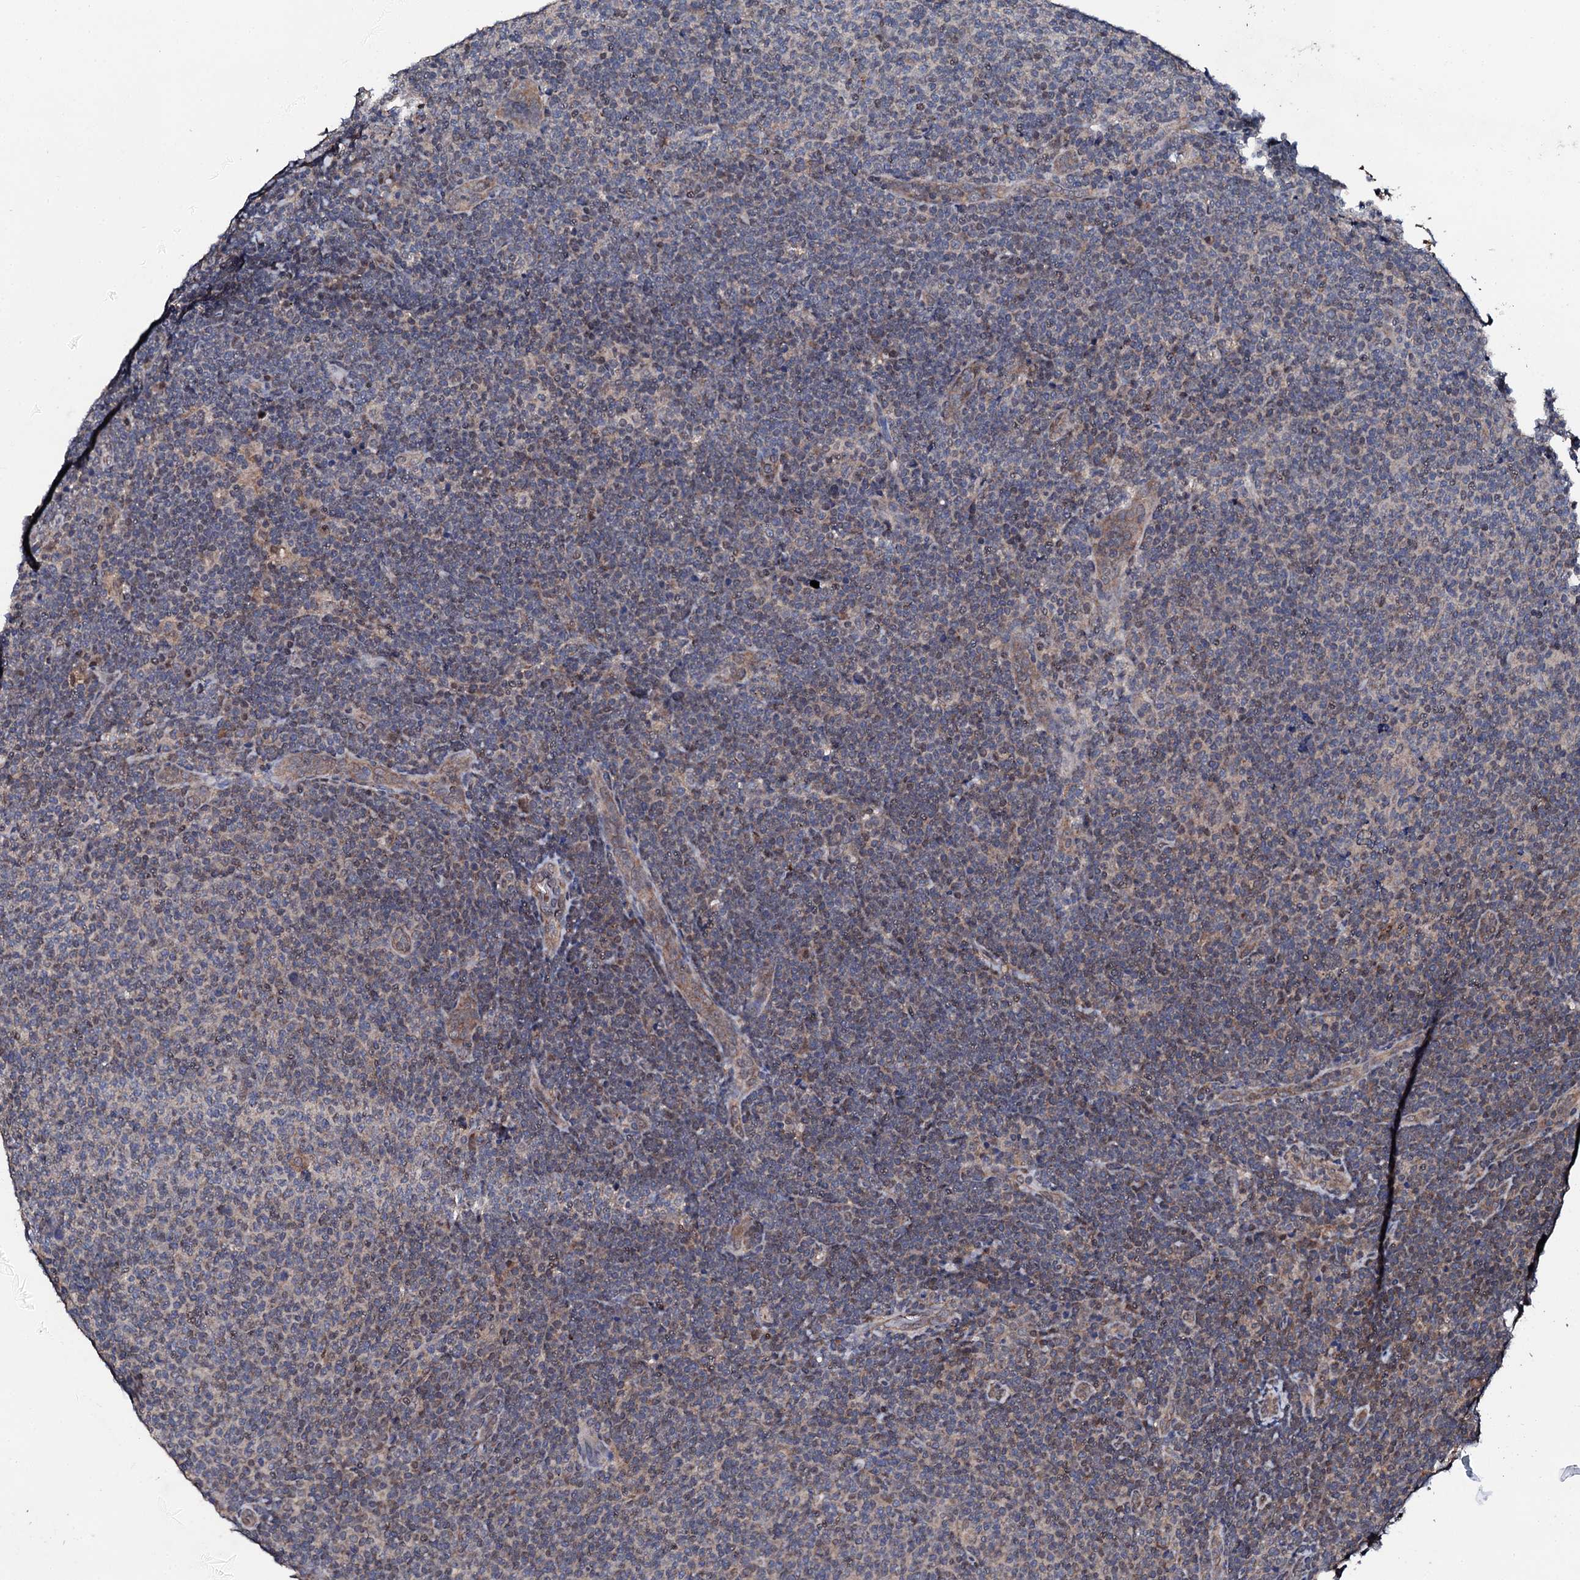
{"staining": {"intensity": "weak", "quantity": "<25%", "location": "cytoplasmic/membranous"}, "tissue": "lymphoma", "cell_type": "Tumor cells", "image_type": "cancer", "snomed": [{"axis": "morphology", "description": "Malignant lymphoma, non-Hodgkin's type, Low grade"}, {"axis": "topography", "description": "Lymph node"}], "caption": "Lymphoma was stained to show a protein in brown. There is no significant staining in tumor cells.", "gene": "EDC3", "patient": {"sex": "male", "age": 66}}